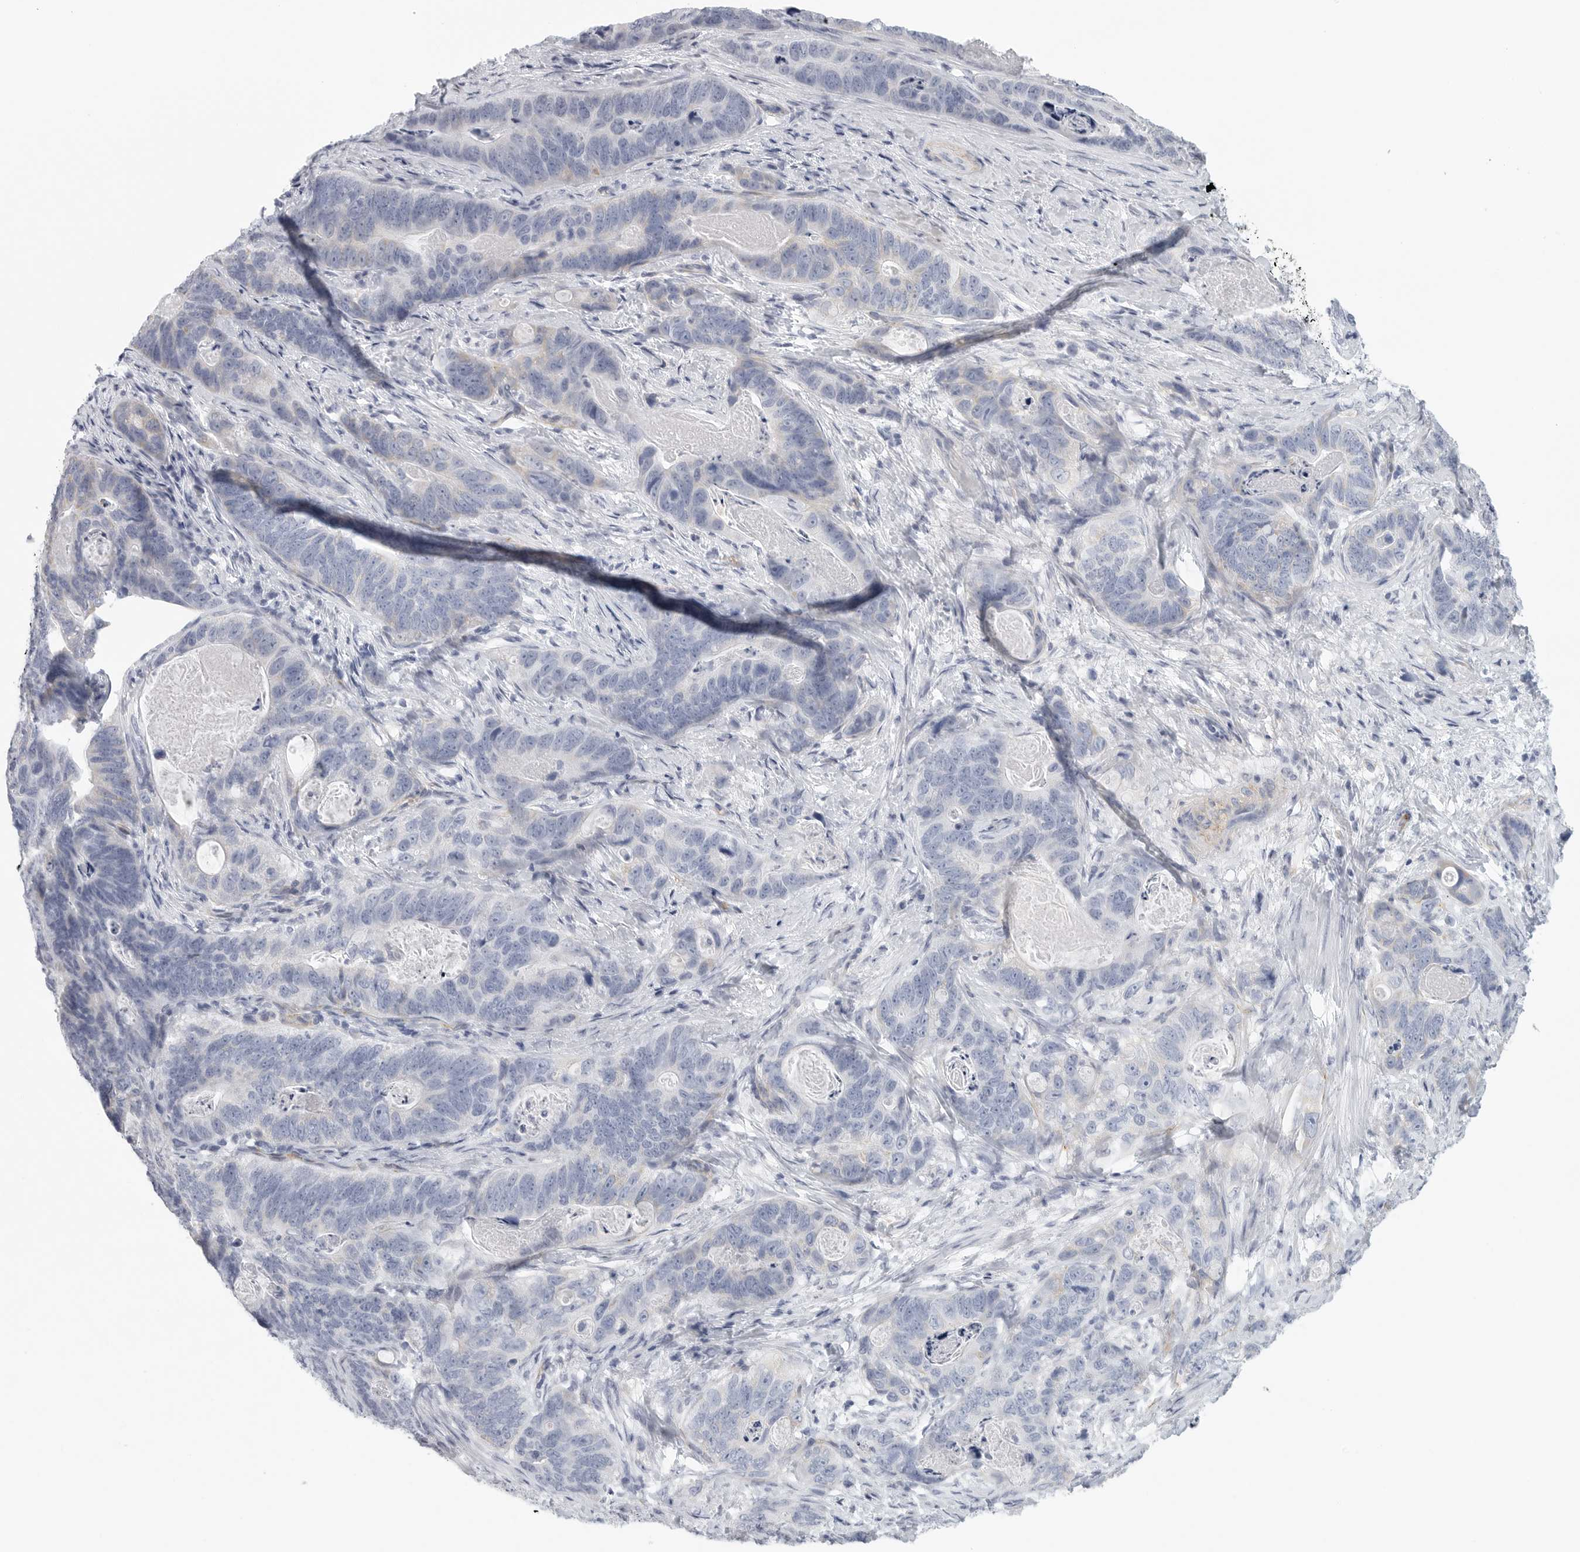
{"staining": {"intensity": "negative", "quantity": "none", "location": "none"}, "tissue": "stomach cancer", "cell_type": "Tumor cells", "image_type": "cancer", "snomed": [{"axis": "morphology", "description": "Normal tissue, NOS"}, {"axis": "morphology", "description": "Adenocarcinoma, NOS"}, {"axis": "topography", "description": "Stomach"}], "caption": "Immunohistochemistry (IHC) photomicrograph of neoplastic tissue: adenocarcinoma (stomach) stained with DAB (3,3'-diaminobenzidine) exhibits no significant protein expression in tumor cells.", "gene": "TNR", "patient": {"sex": "female", "age": 89}}